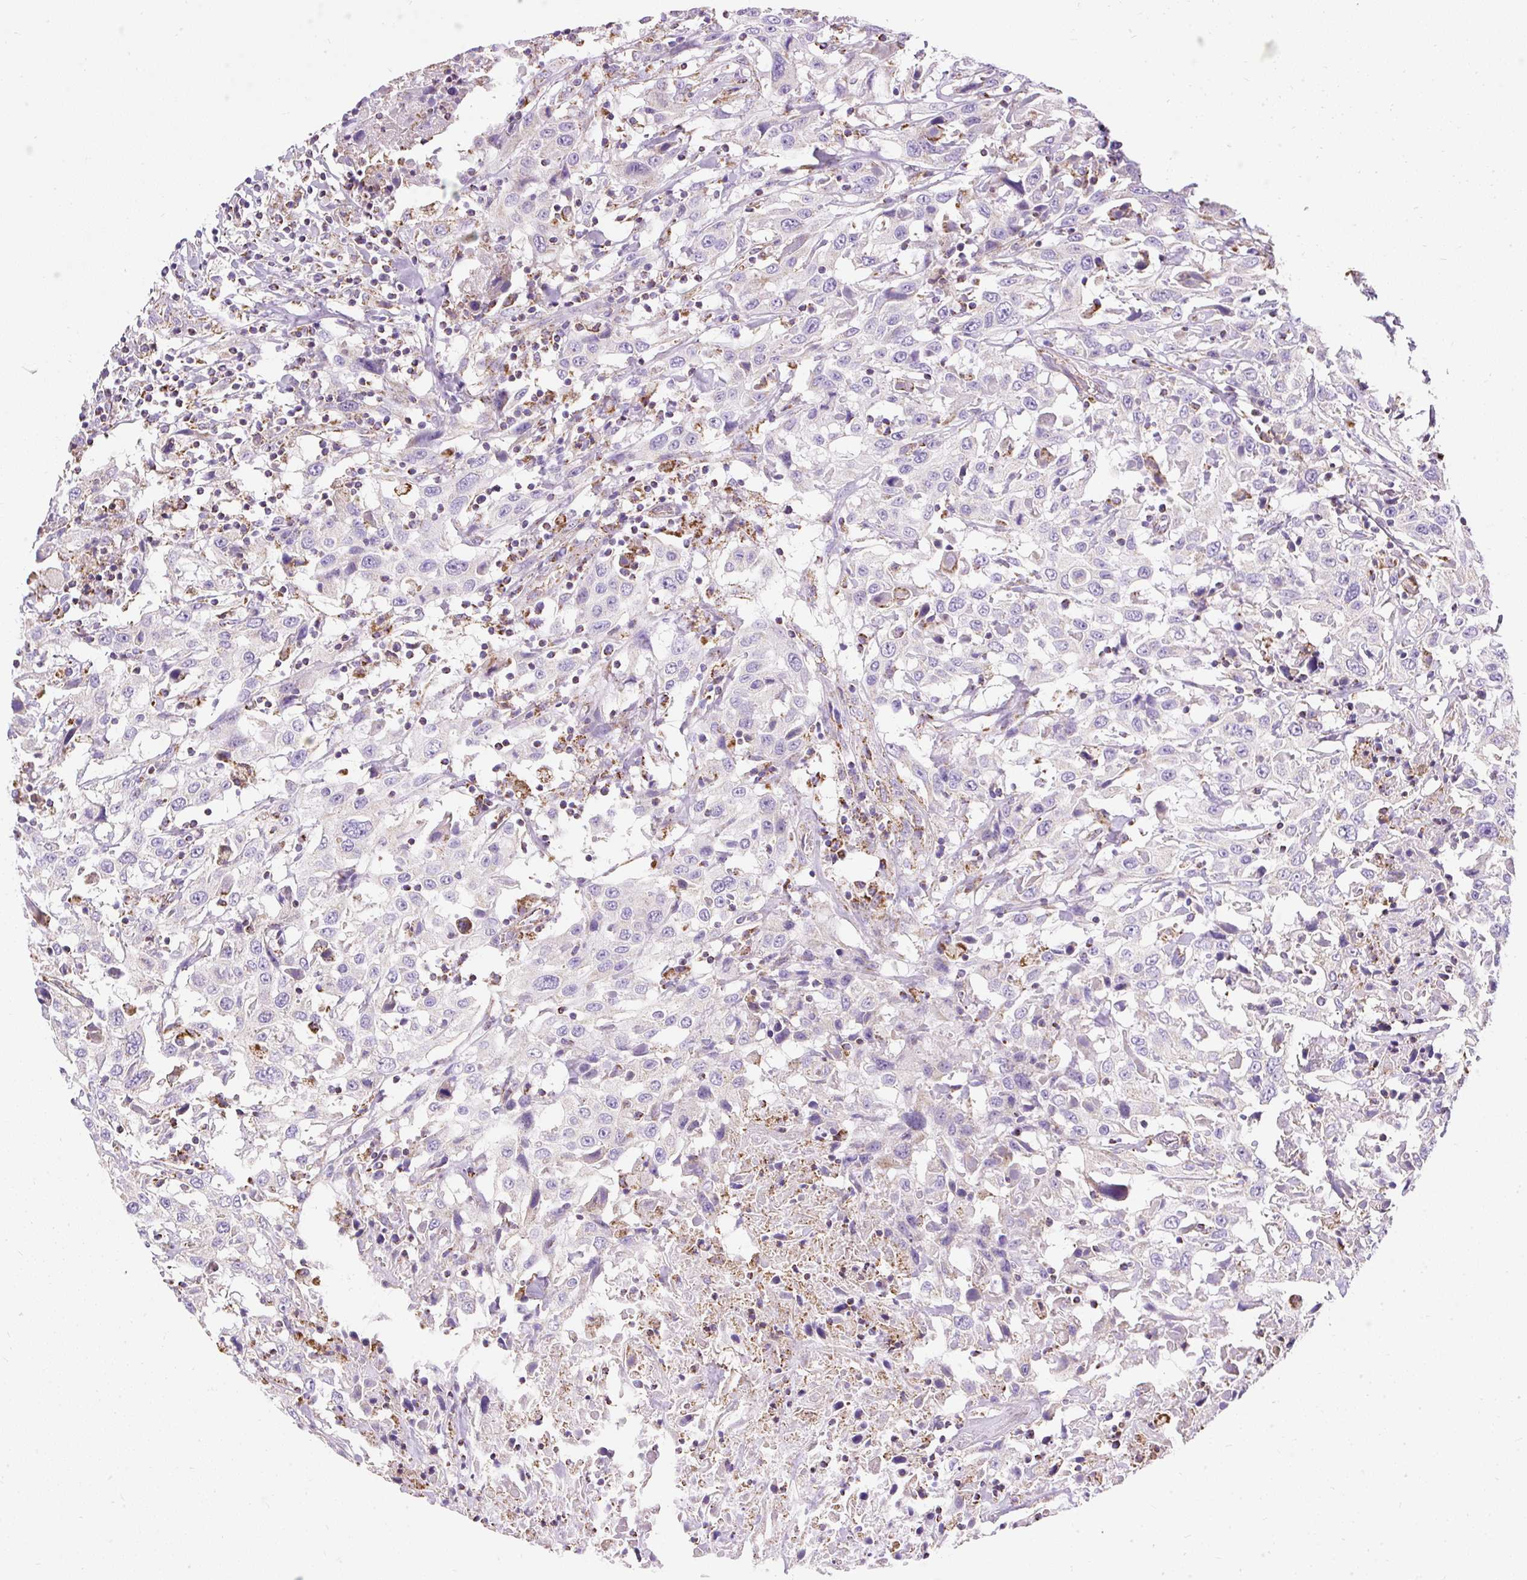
{"staining": {"intensity": "negative", "quantity": "none", "location": "none"}, "tissue": "urothelial cancer", "cell_type": "Tumor cells", "image_type": "cancer", "snomed": [{"axis": "morphology", "description": "Urothelial carcinoma, High grade"}, {"axis": "topography", "description": "Urinary bladder"}], "caption": "Tumor cells show no significant protein staining in urothelial cancer. The staining is performed using DAB brown chromogen with nuclei counter-stained in using hematoxylin.", "gene": "DAAM2", "patient": {"sex": "male", "age": 61}}